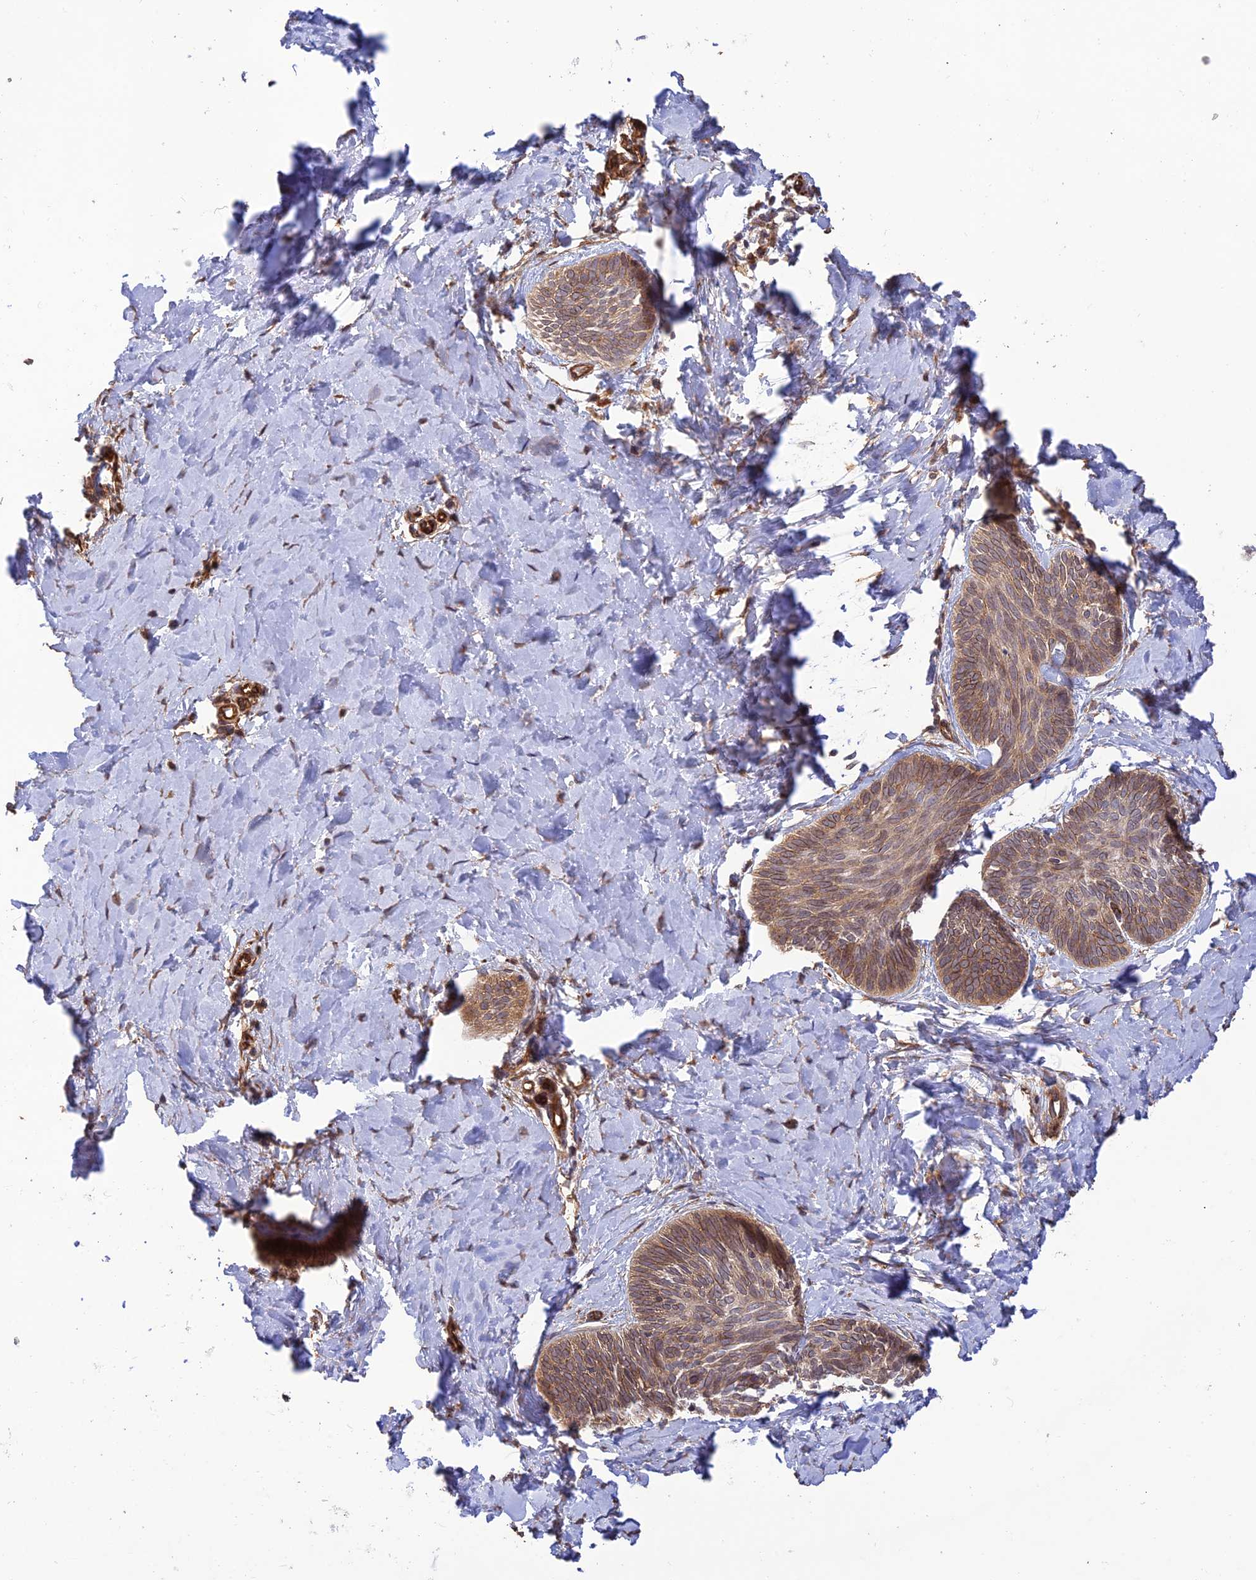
{"staining": {"intensity": "moderate", "quantity": ">75%", "location": "cytoplasmic/membranous"}, "tissue": "skin cancer", "cell_type": "Tumor cells", "image_type": "cancer", "snomed": [{"axis": "morphology", "description": "Basal cell carcinoma"}, {"axis": "topography", "description": "Skin"}], "caption": "Basal cell carcinoma (skin) was stained to show a protein in brown. There is medium levels of moderate cytoplasmic/membranous positivity in approximately >75% of tumor cells.", "gene": "HOMER2", "patient": {"sex": "female", "age": 81}}